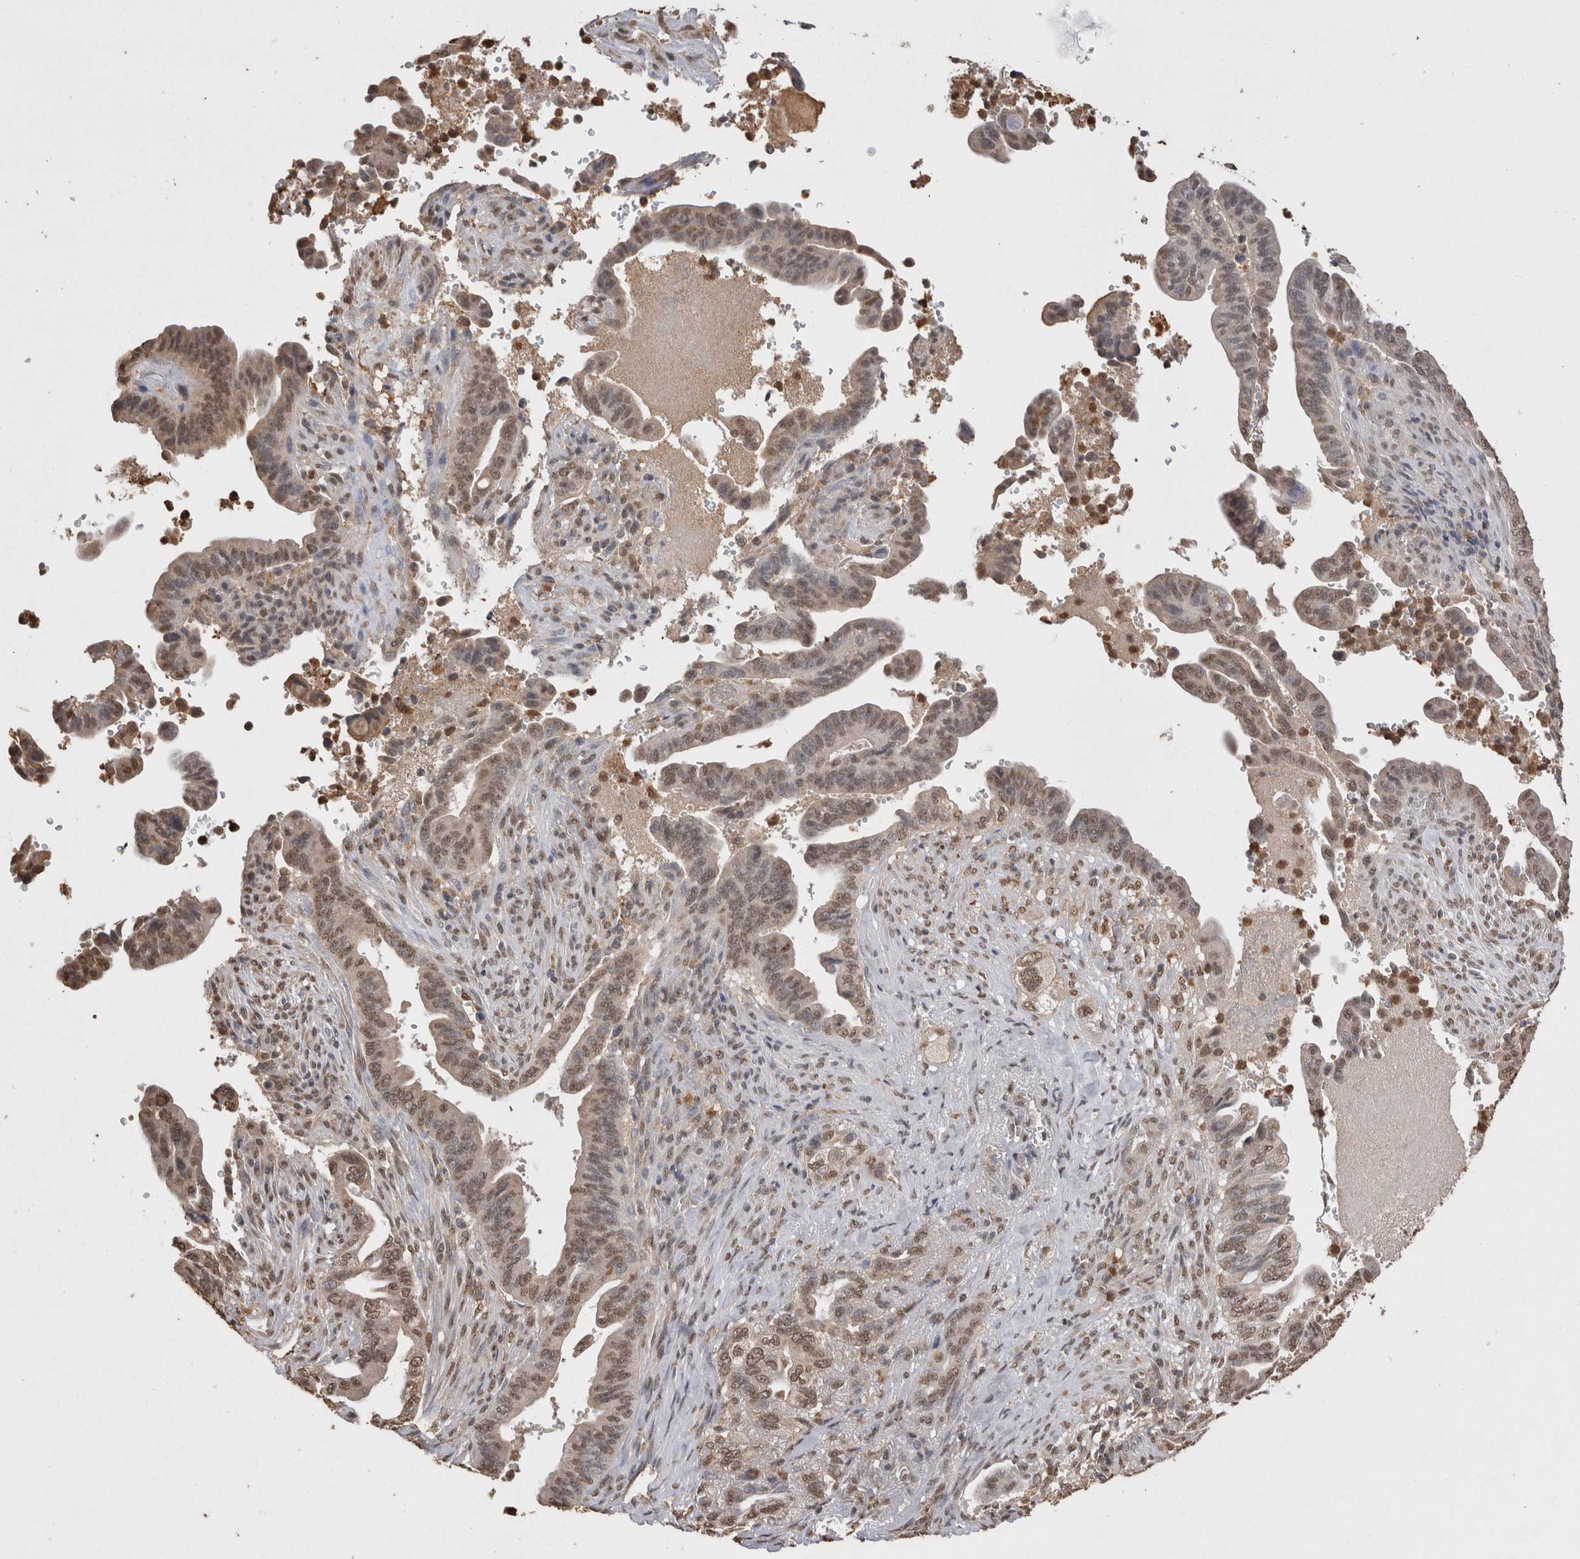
{"staining": {"intensity": "weak", "quantity": ">75%", "location": "cytoplasmic/membranous,nuclear"}, "tissue": "pancreatic cancer", "cell_type": "Tumor cells", "image_type": "cancer", "snomed": [{"axis": "morphology", "description": "Adenocarcinoma, NOS"}, {"axis": "topography", "description": "Pancreas"}], "caption": "Weak cytoplasmic/membranous and nuclear protein staining is appreciated in about >75% of tumor cells in pancreatic cancer (adenocarcinoma). (DAB IHC, brown staining for protein, blue staining for nuclei).", "gene": "GRK5", "patient": {"sex": "male", "age": 70}}